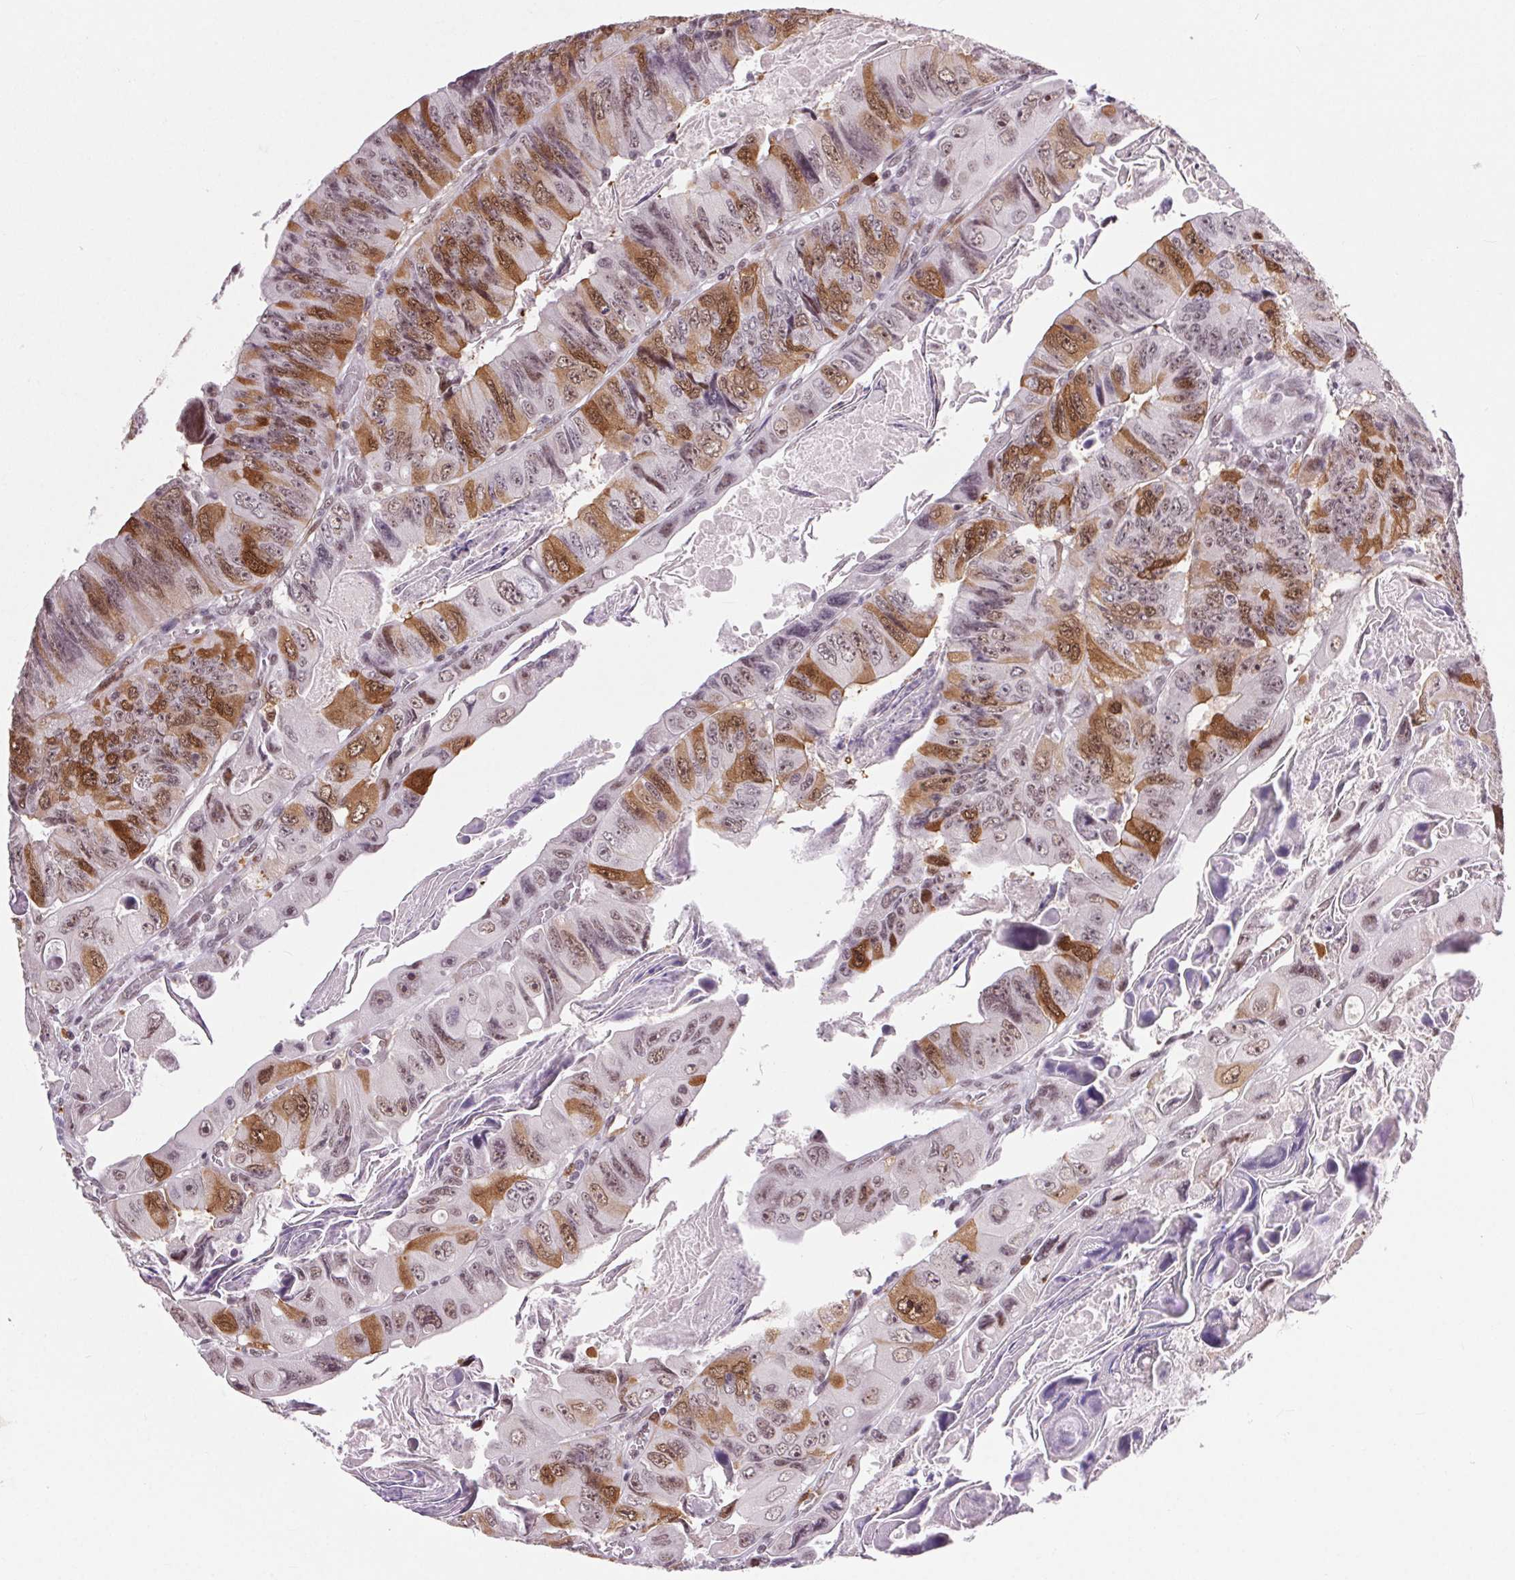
{"staining": {"intensity": "moderate", "quantity": "25%-75%", "location": "cytoplasmic/membranous,nuclear"}, "tissue": "colorectal cancer", "cell_type": "Tumor cells", "image_type": "cancer", "snomed": [{"axis": "morphology", "description": "Adenocarcinoma, NOS"}, {"axis": "topography", "description": "Colon"}], "caption": "Adenocarcinoma (colorectal) stained for a protein reveals moderate cytoplasmic/membranous and nuclear positivity in tumor cells.", "gene": "CD2BP2", "patient": {"sex": "female", "age": 84}}